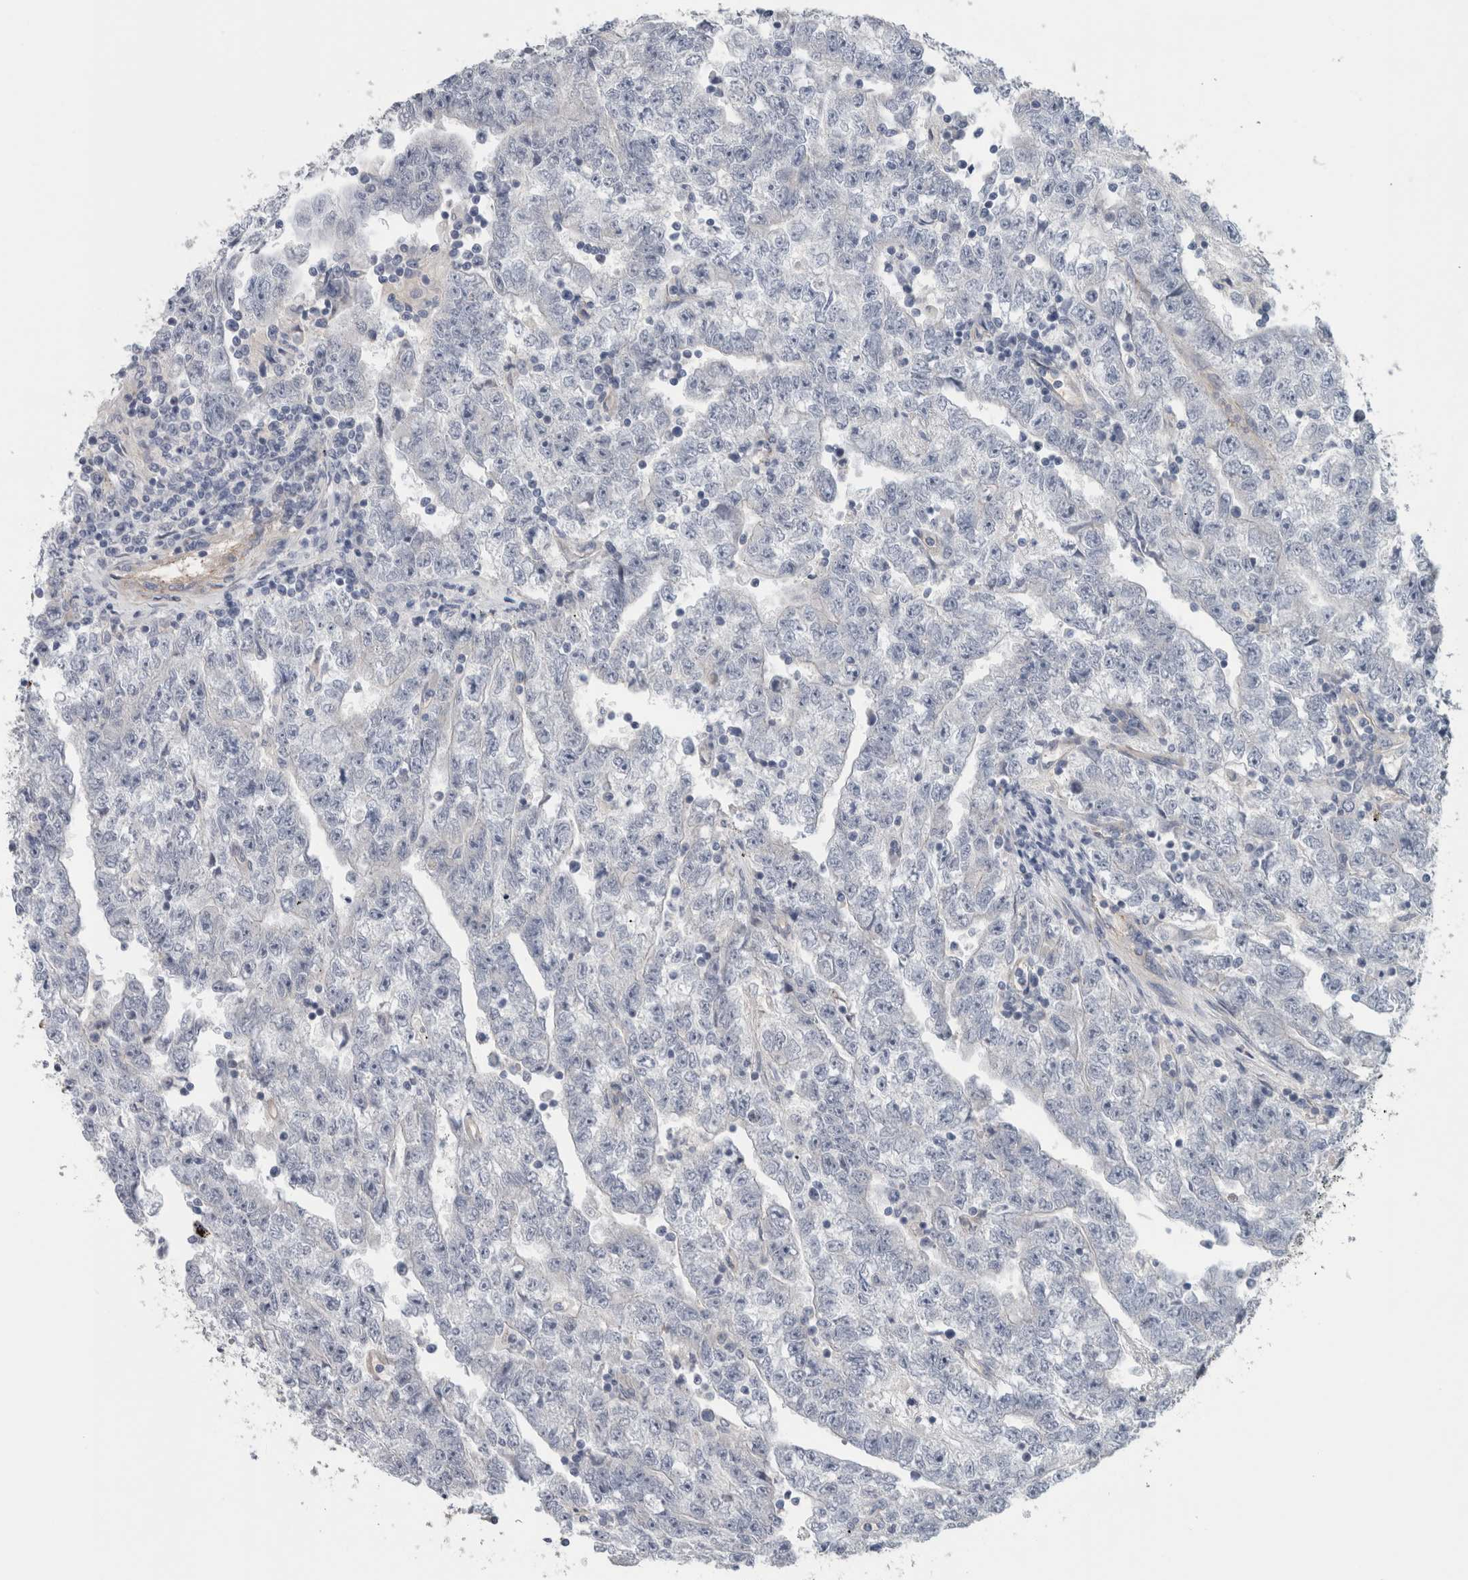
{"staining": {"intensity": "negative", "quantity": "none", "location": "none"}, "tissue": "testis cancer", "cell_type": "Tumor cells", "image_type": "cancer", "snomed": [{"axis": "morphology", "description": "Carcinoma, Embryonal, NOS"}, {"axis": "topography", "description": "Testis"}], "caption": "Immunohistochemistry micrograph of testis cancer stained for a protein (brown), which displays no staining in tumor cells.", "gene": "CD59", "patient": {"sex": "male", "age": 25}}